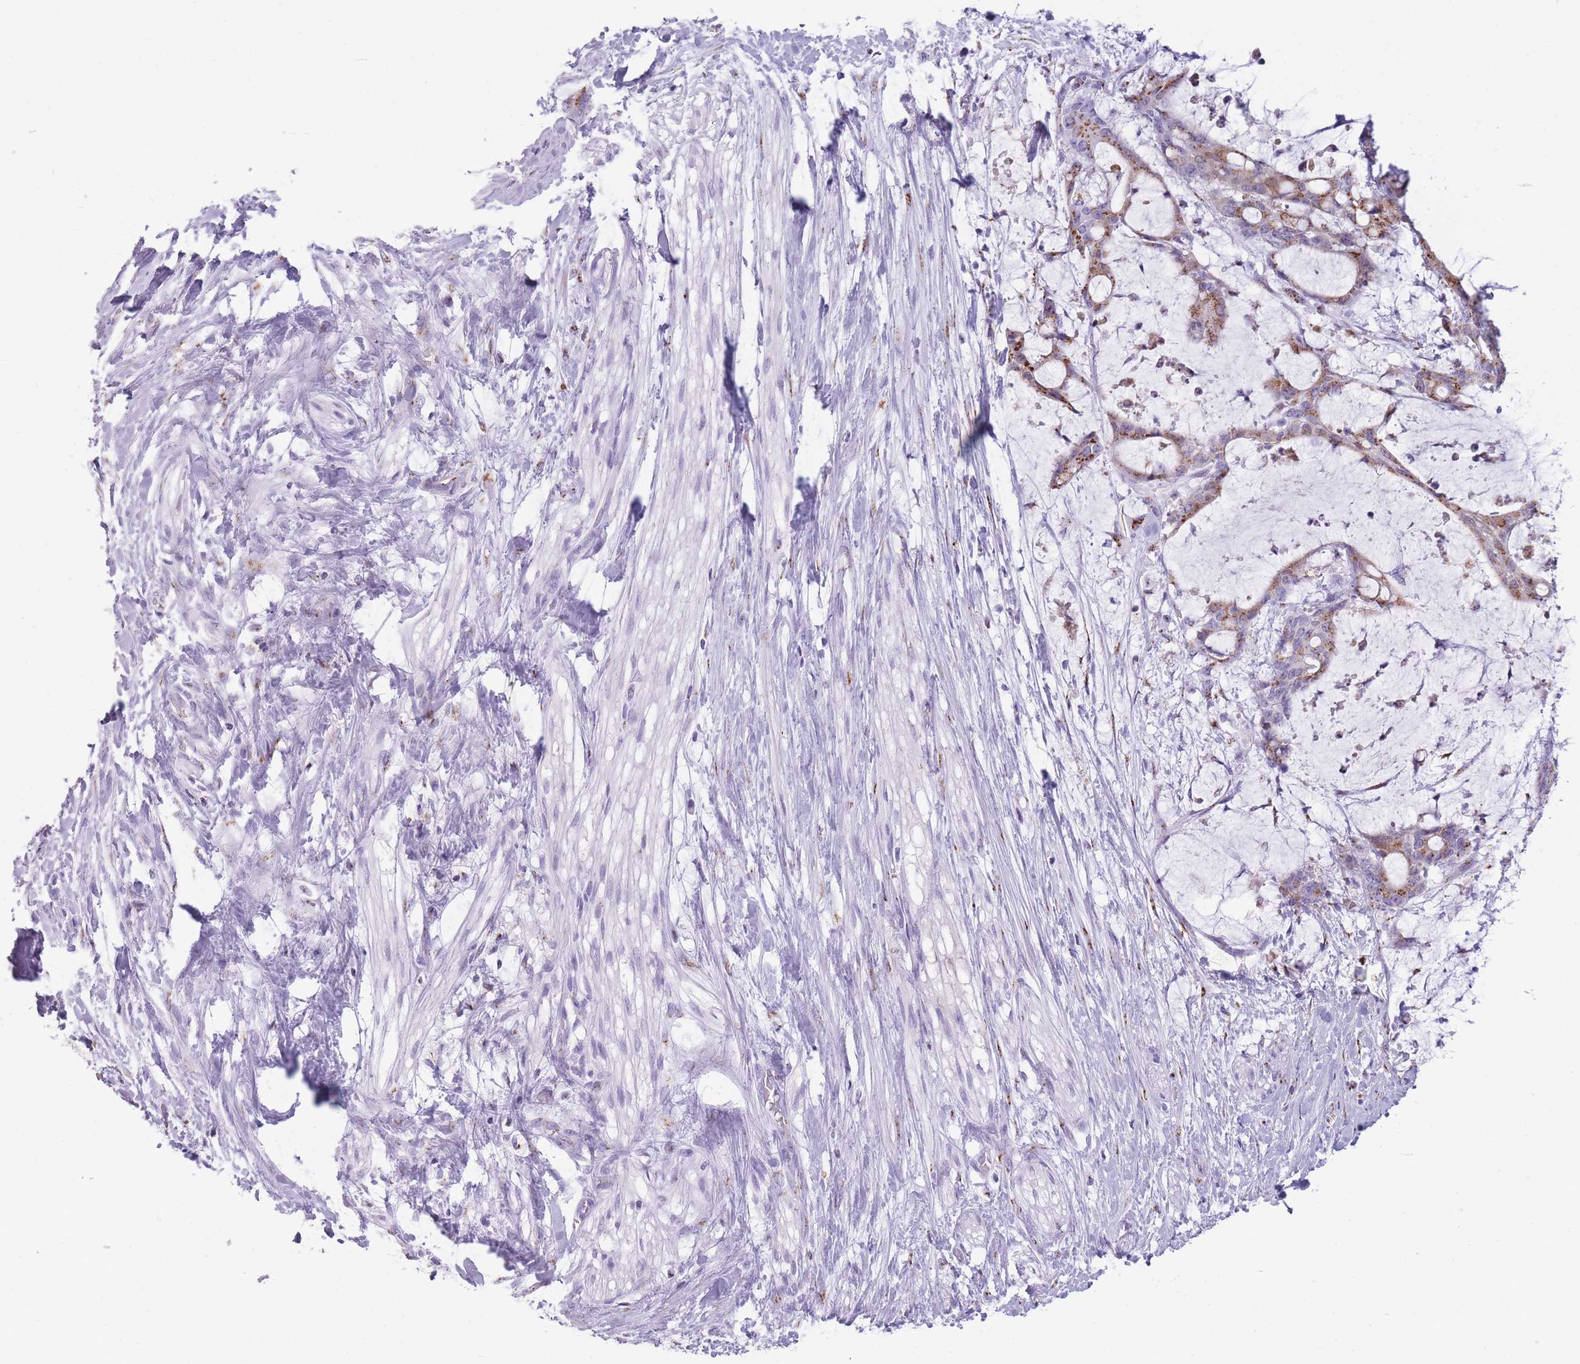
{"staining": {"intensity": "moderate", "quantity": ">75%", "location": "cytoplasmic/membranous"}, "tissue": "liver cancer", "cell_type": "Tumor cells", "image_type": "cancer", "snomed": [{"axis": "morphology", "description": "Normal tissue, NOS"}, {"axis": "morphology", "description": "Cholangiocarcinoma"}, {"axis": "topography", "description": "Liver"}, {"axis": "topography", "description": "Peripheral nerve tissue"}], "caption": "Immunohistochemistry histopathology image of neoplastic tissue: human cholangiocarcinoma (liver) stained using immunohistochemistry reveals medium levels of moderate protein expression localized specifically in the cytoplasmic/membranous of tumor cells, appearing as a cytoplasmic/membranous brown color.", "gene": "B4GALT2", "patient": {"sex": "female", "age": 73}}